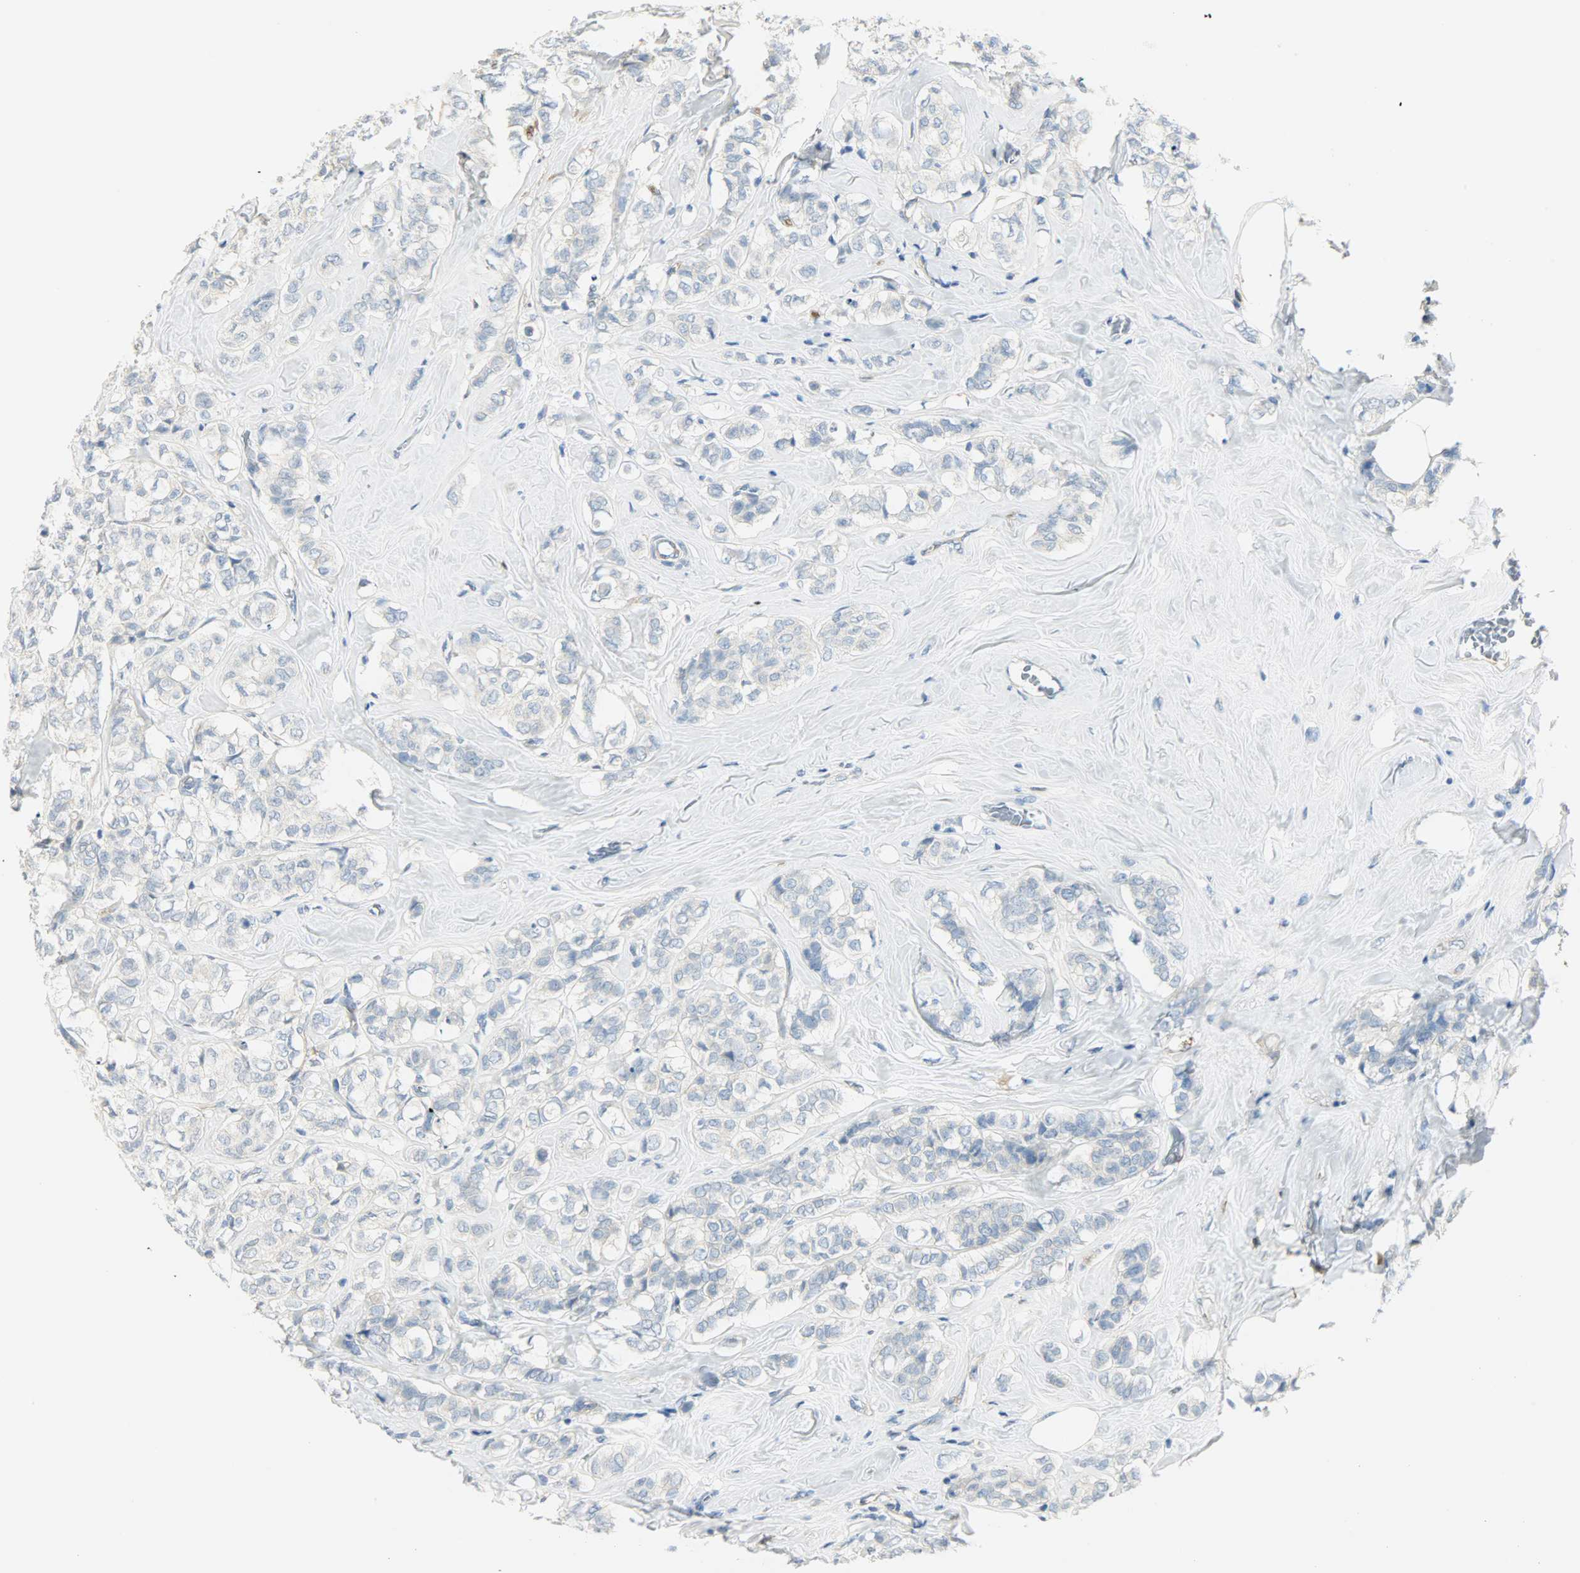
{"staining": {"intensity": "negative", "quantity": "none", "location": "none"}, "tissue": "breast cancer", "cell_type": "Tumor cells", "image_type": "cancer", "snomed": [{"axis": "morphology", "description": "Lobular carcinoma"}, {"axis": "topography", "description": "Breast"}], "caption": "Breast cancer (lobular carcinoma) was stained to show a protein in brown. There is no significant staining in tumor cells. The staining is performed using DAB brown chromogen with nuclei counter-stained in using hematoxylin.", "gene": "WARS1", "patient": {"sex": "female", "age": 60}}